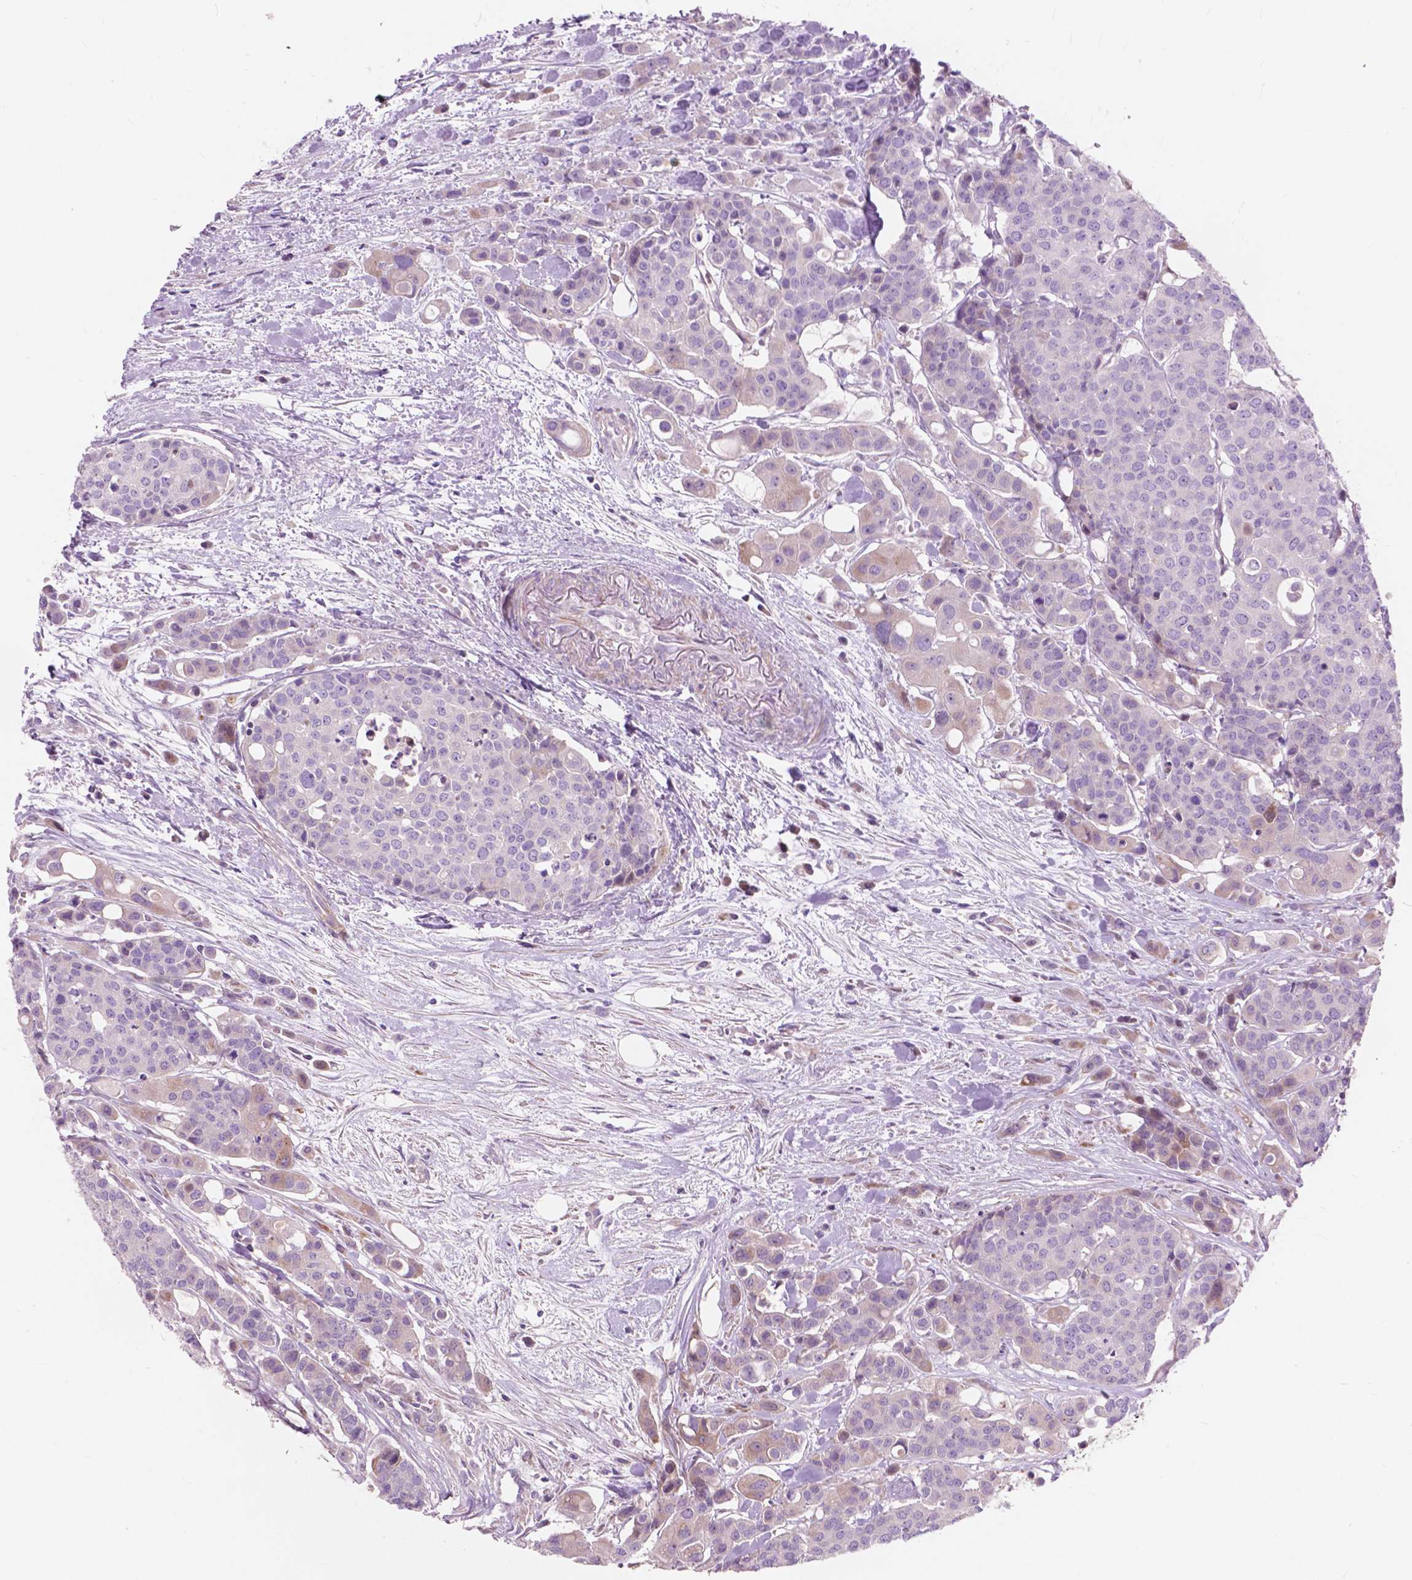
{"staining": {"intensity": "negative", "quantity": "none", "location": "none"}, "tissue": "carcinoid", "cell_type": "Tumor cells", "image_type": "cancer", "snomed": [{"axis": "morphology", "description": "Carcinoid, malignant, NOS"}, {"axis": "topography", "description": "Colon"}], "caption": "High magnification brightfield microscopy of carcinoid stained with DAB (brown) and counterstained with hematoxylin (blue): tumor cells show no significant expression.", "gene": "MORN1", "patient": {"sex": "male", "age": 81}}